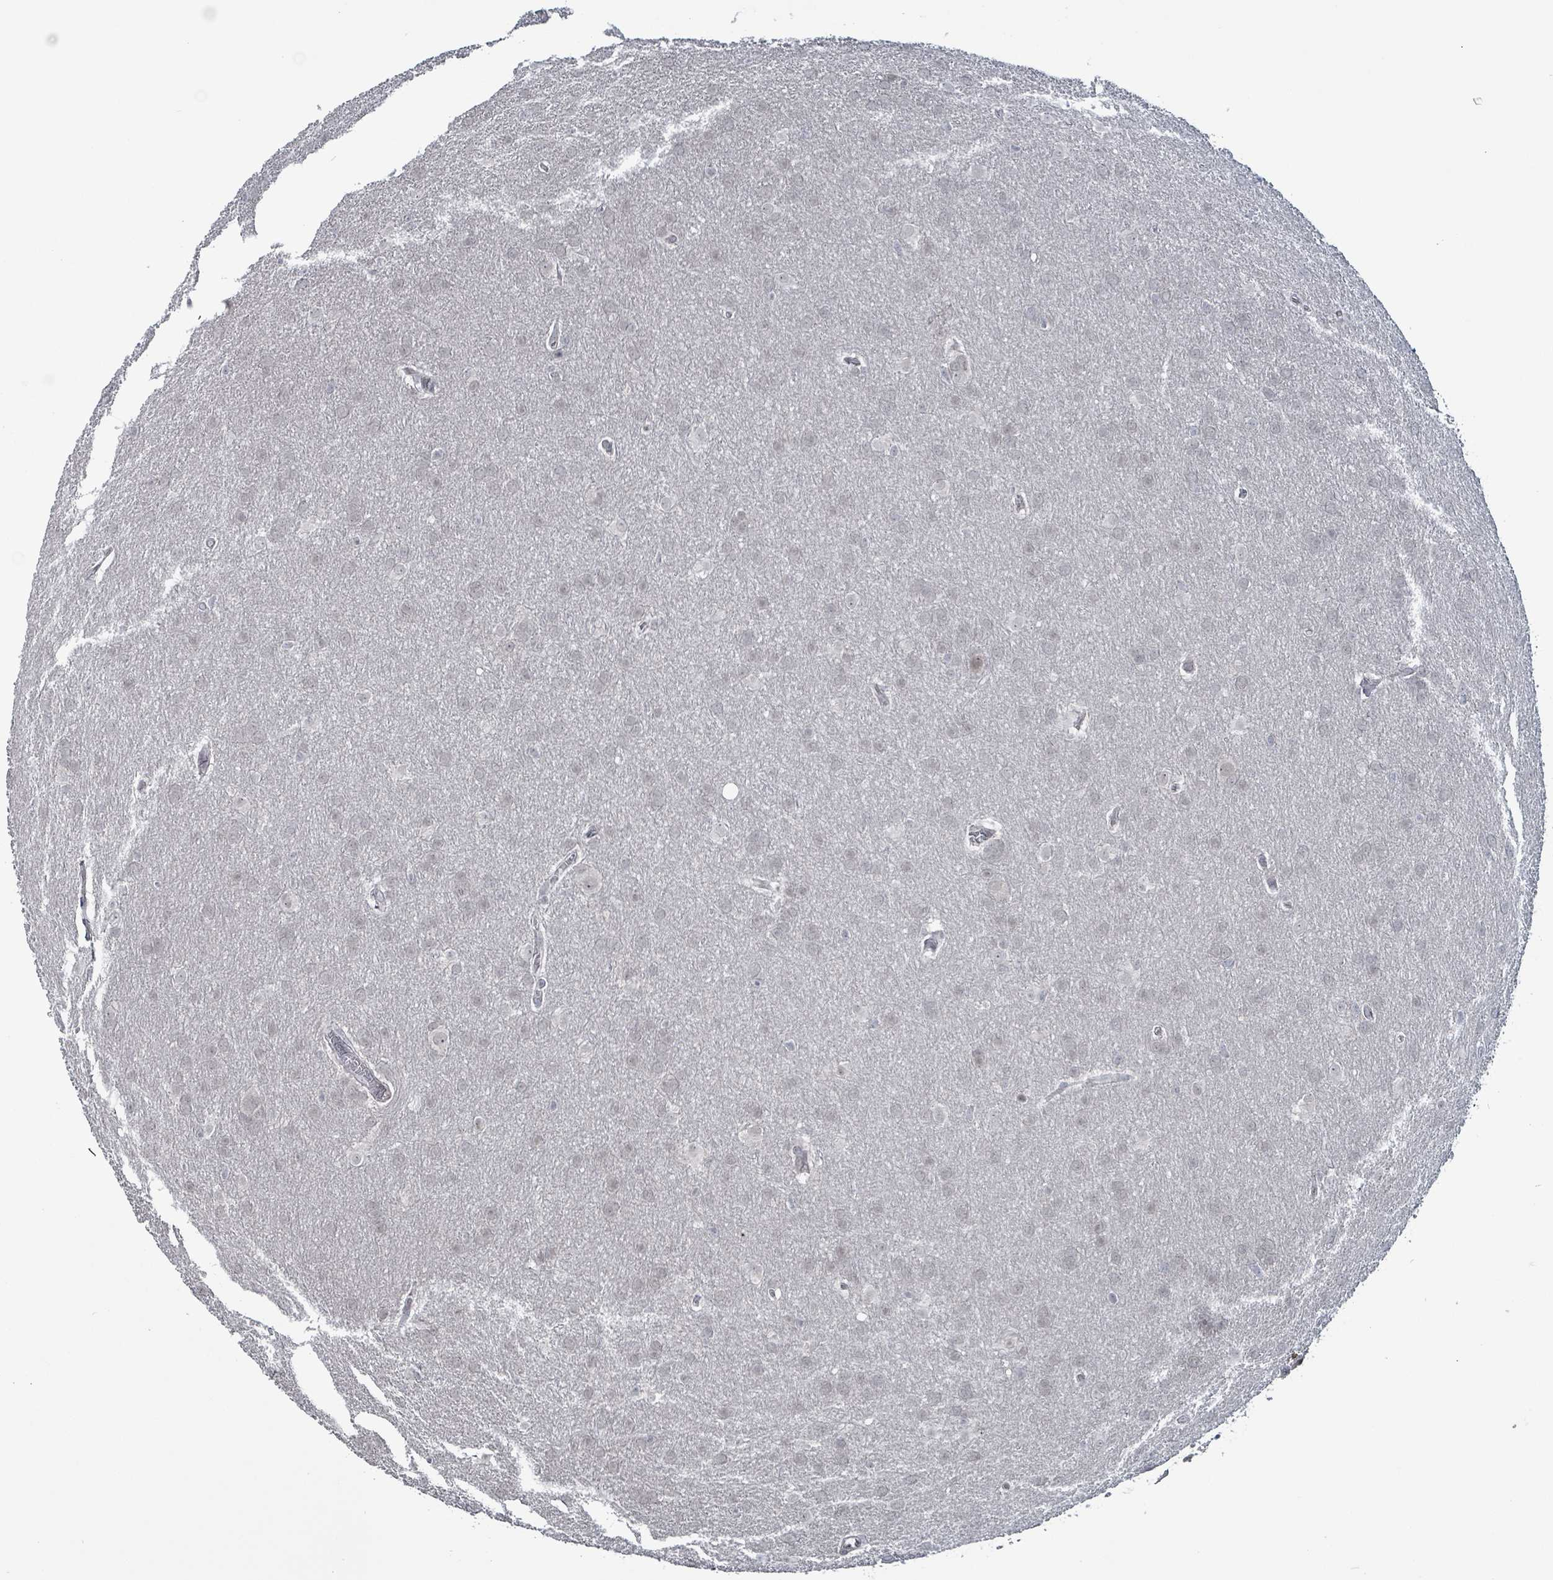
{"staining": {"intensity": "weak", "quantity": "25%-75%", "location": "nuclear"}, "tissue": "glioma", "cell_type": "Tumor cells", "image_type": "cancer", "snomed": [{"axis": "morphology", "description": "Glioma, malignant, Low grade"}, {"axis": "topography", "description": "Brain"}], "caption": "Human malignant glioma (low-grade) stained with a protein marker shows weak staining in tumor cells.", "gene": "BIVM", "patient": {"sex": "female", "age": 32}}